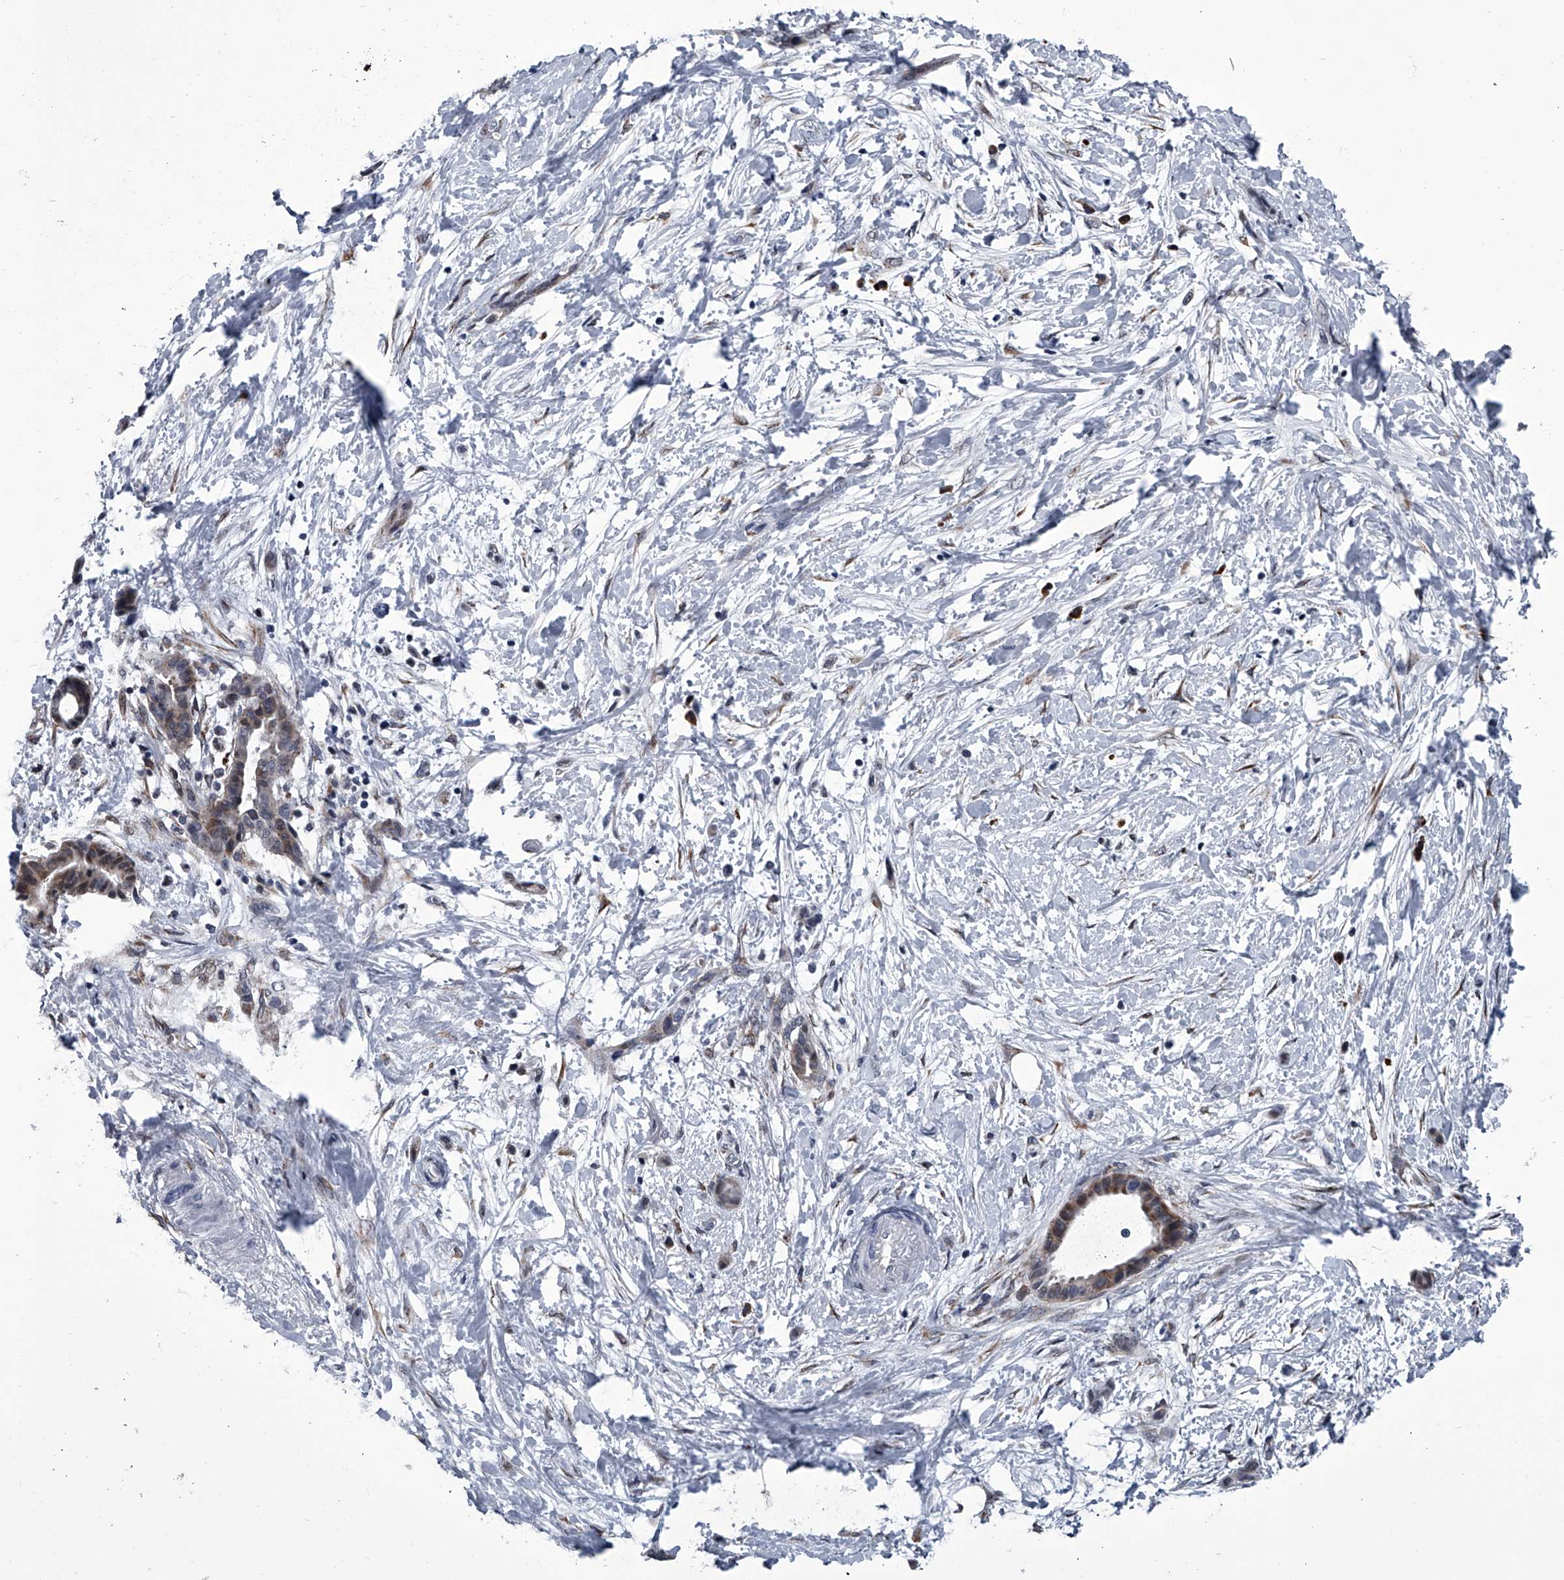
{"staining": {"intensity": "moderate", "quantity": "25%-75%", "location": "cytoplasmic/membranous"}, "tissue": "pancreatic cancer", "cell_type": "Tumor cells", "image_type": "cancer", "snomed": [{"axis": "morphology", "description": "Normal tissue, NOS"}, {"axis": "morphology", "description": "Adenocarcinoma, NOS"}, {"axis": "topography", "description": "Pancreas"}, {"axis": "topography", "description": "Peripheral nerve tissue"}], "caption": "IHC histopathology image of human pancreatic cancer (adenocarcinoma) stained for a protein (brown), which exhibits medium levels of moderate cytoplasmic/membranous positivity in approximately 25%-75% of tumor cells.", "gene": "PPP2R5D", "patient": {"sex": "female", "age": 63}}